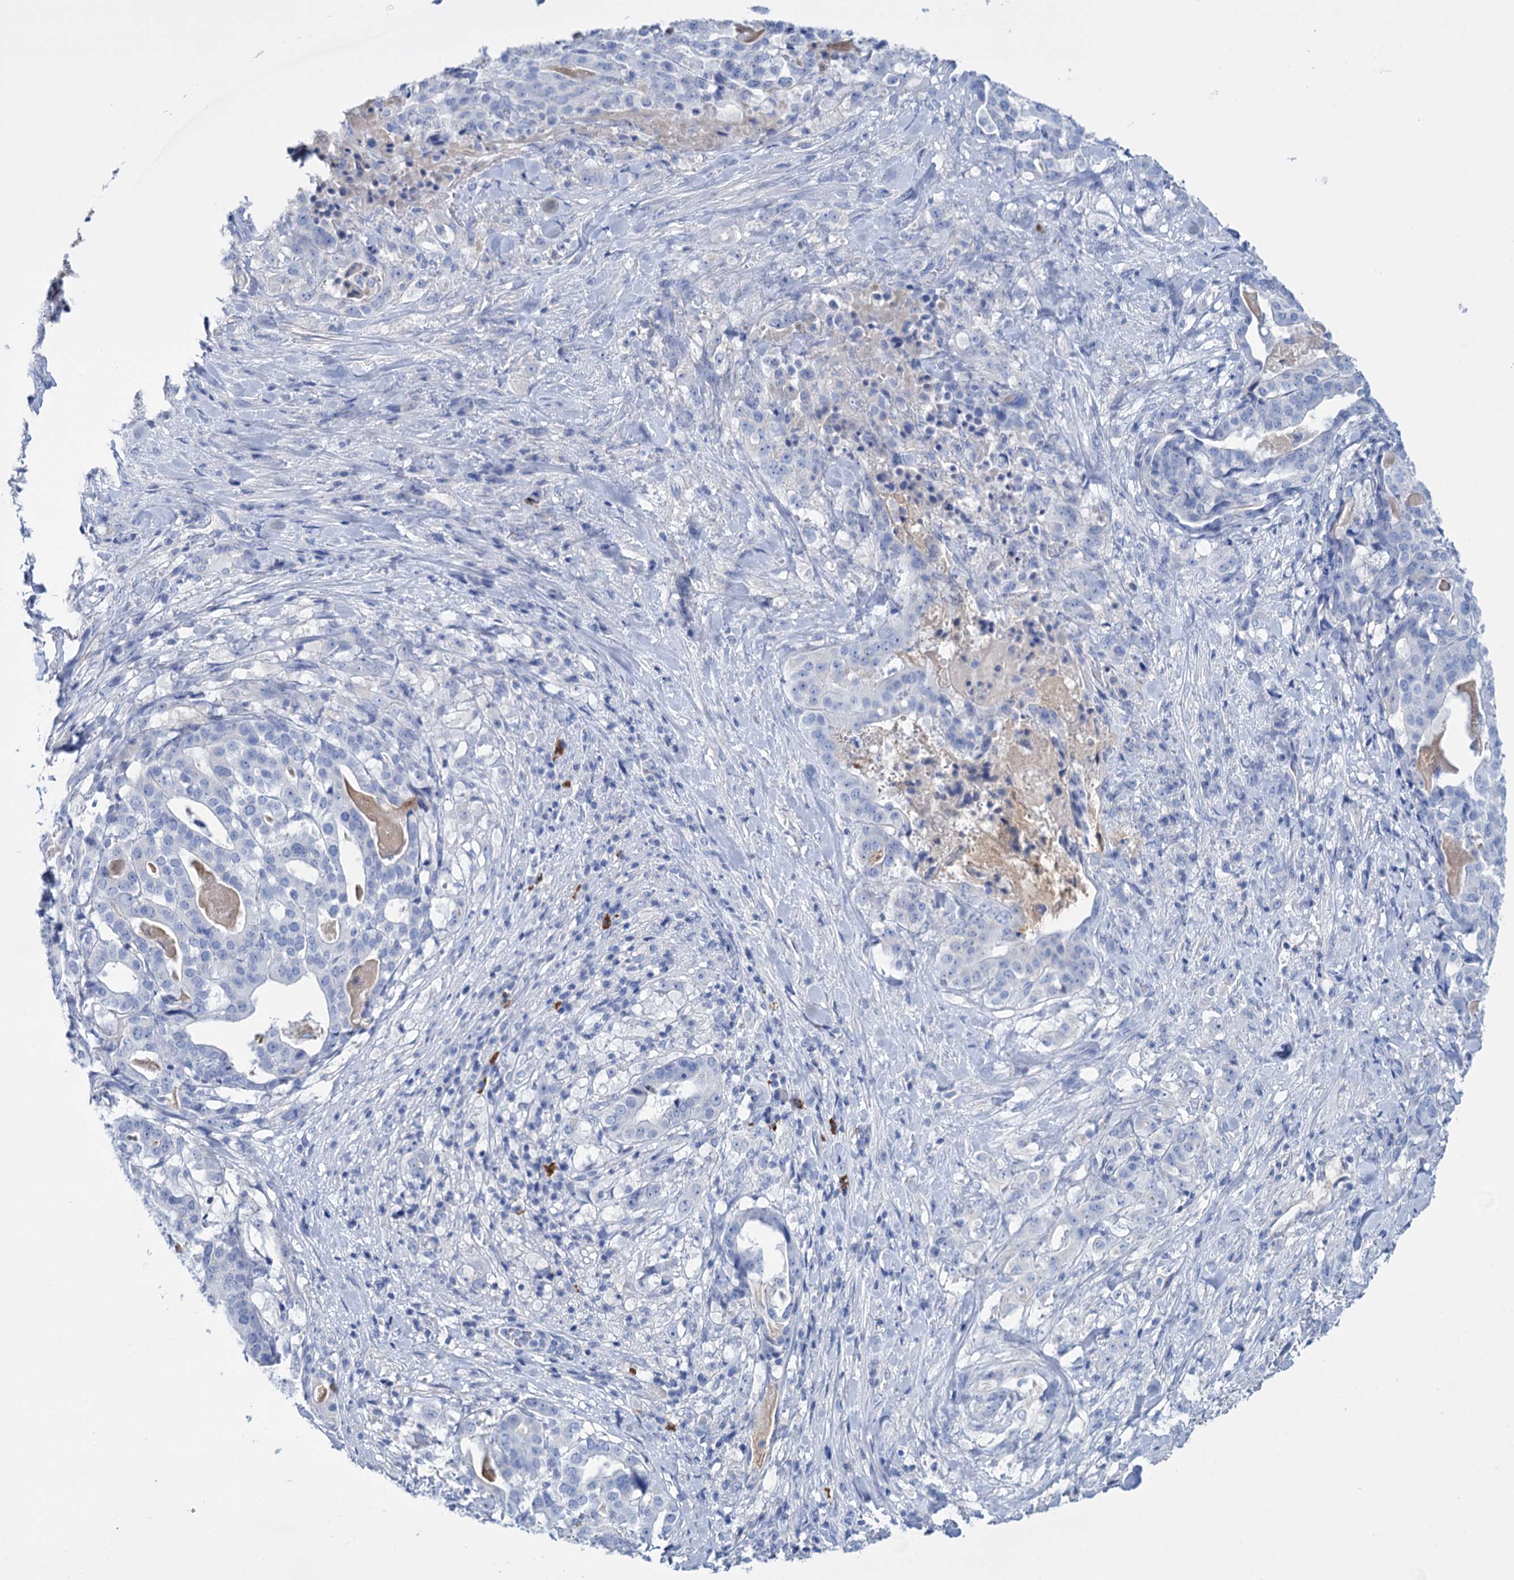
{"staining": {"intensity": "negative", "quantity": "none", "location": "none"}, "tissue": "stomach cancer", "cell_type": "Tumor cells", "image_type": "cancer", "snomed": [{"axis": "morphology", "description": "Adenocarcinoma, NOS"}, {"axis": "topography", "description": "Stomach"}], "caption": "Stomach cancer (adenocarcinoma) stained for a protein using IHC displays no expression tumor cells.", "gene": "FBXW12", "patient": {"sex": "male", "age": 48}}